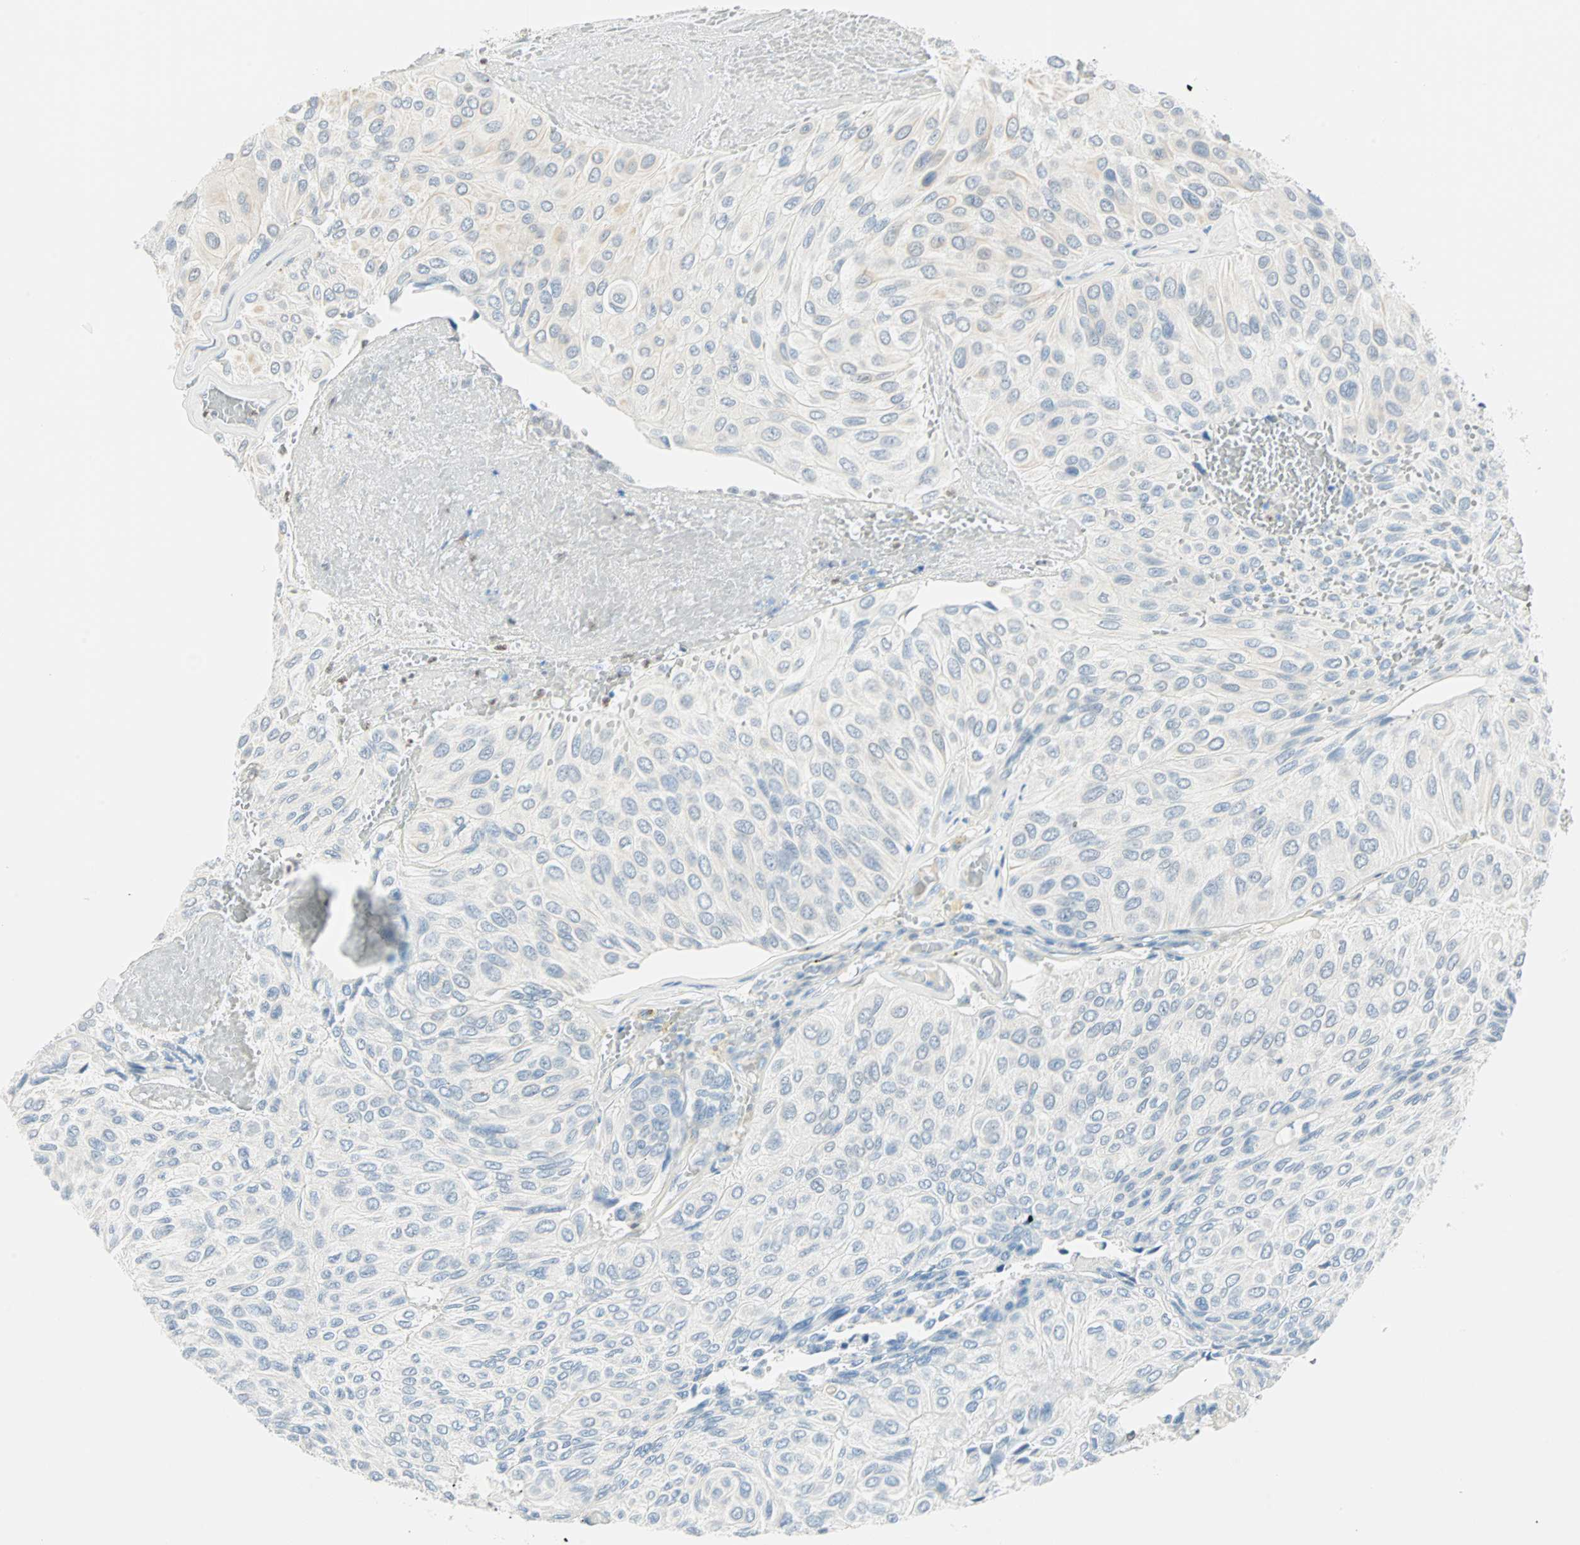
{"staining": {"intensity": "negative", "quantity": "none", "location": "none"}, "tissue": "urothelial cancer", "cell_type": "Tumor cells", "image_type": "cancer", "snomed": [{"axis": "morphology", "description": "Urothelial carcinoma, High grade"}, {"axis": "topography", "description": "Urinary bladder"}], "caption": "Urothelial carcinoma (high-grade) was stained to show a protein in brown. There is no significant expression in tumor cells.", "gene": "MLLT10", "patient": {"sex": "male", "age": 66}}